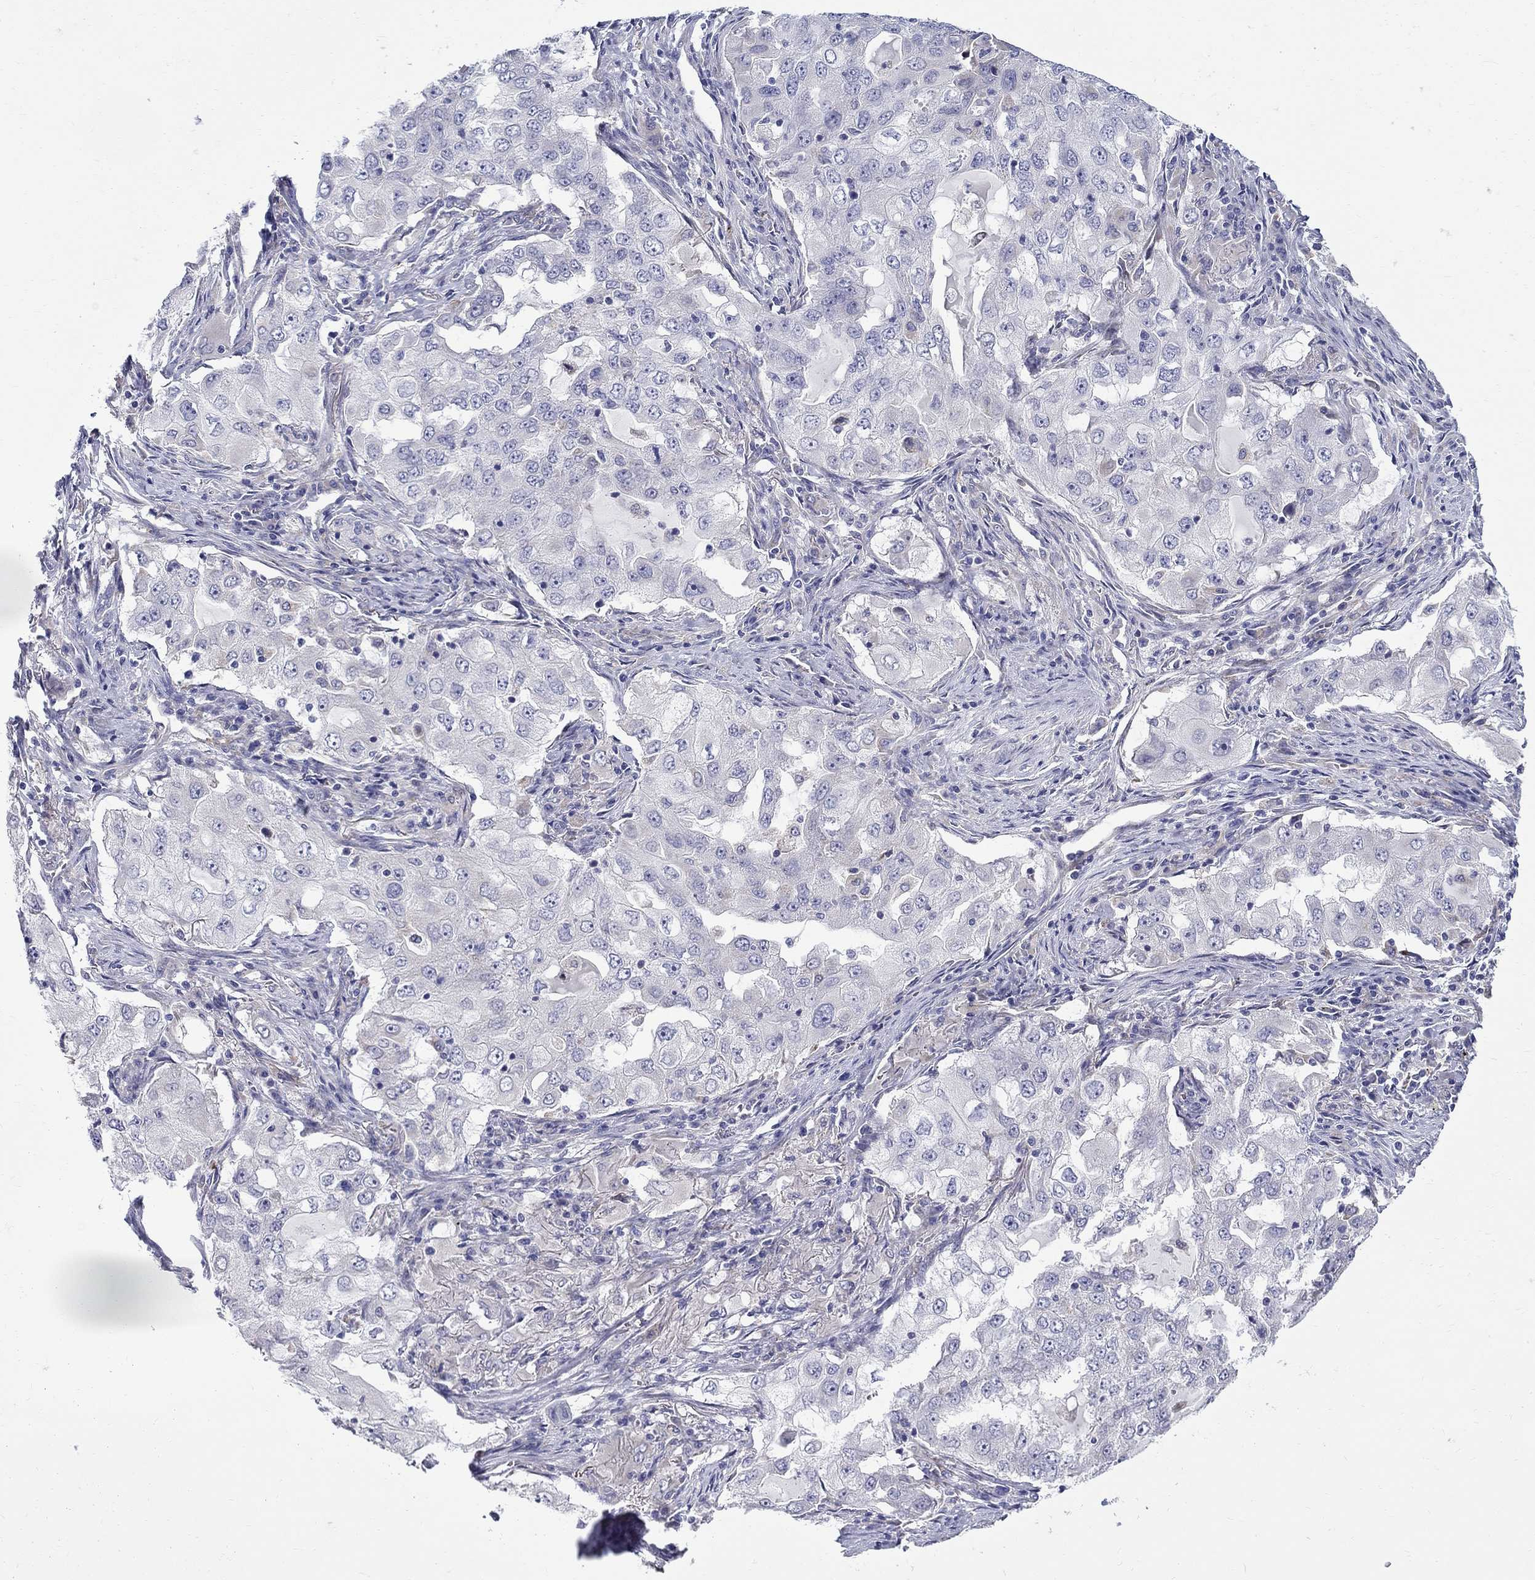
{"staining": {"intensity": "negative", "quantity": "none", "location": "none"}, "tissue": "lung cancer", "cell_type": "Tumor cells", "image_type": "cancer", "snomed": [{"axis": "morphology", "description": "Adenocarcinoma, NOS"}, {"axis": "topography", "description": "Lung"}], "caption": "An image of lung cancer (adenocarcinoma) stained for a protein displays no brown staining in tumor cells.", "gene": "QRFPR", "patient": {"sex": "female", "age": 61}}